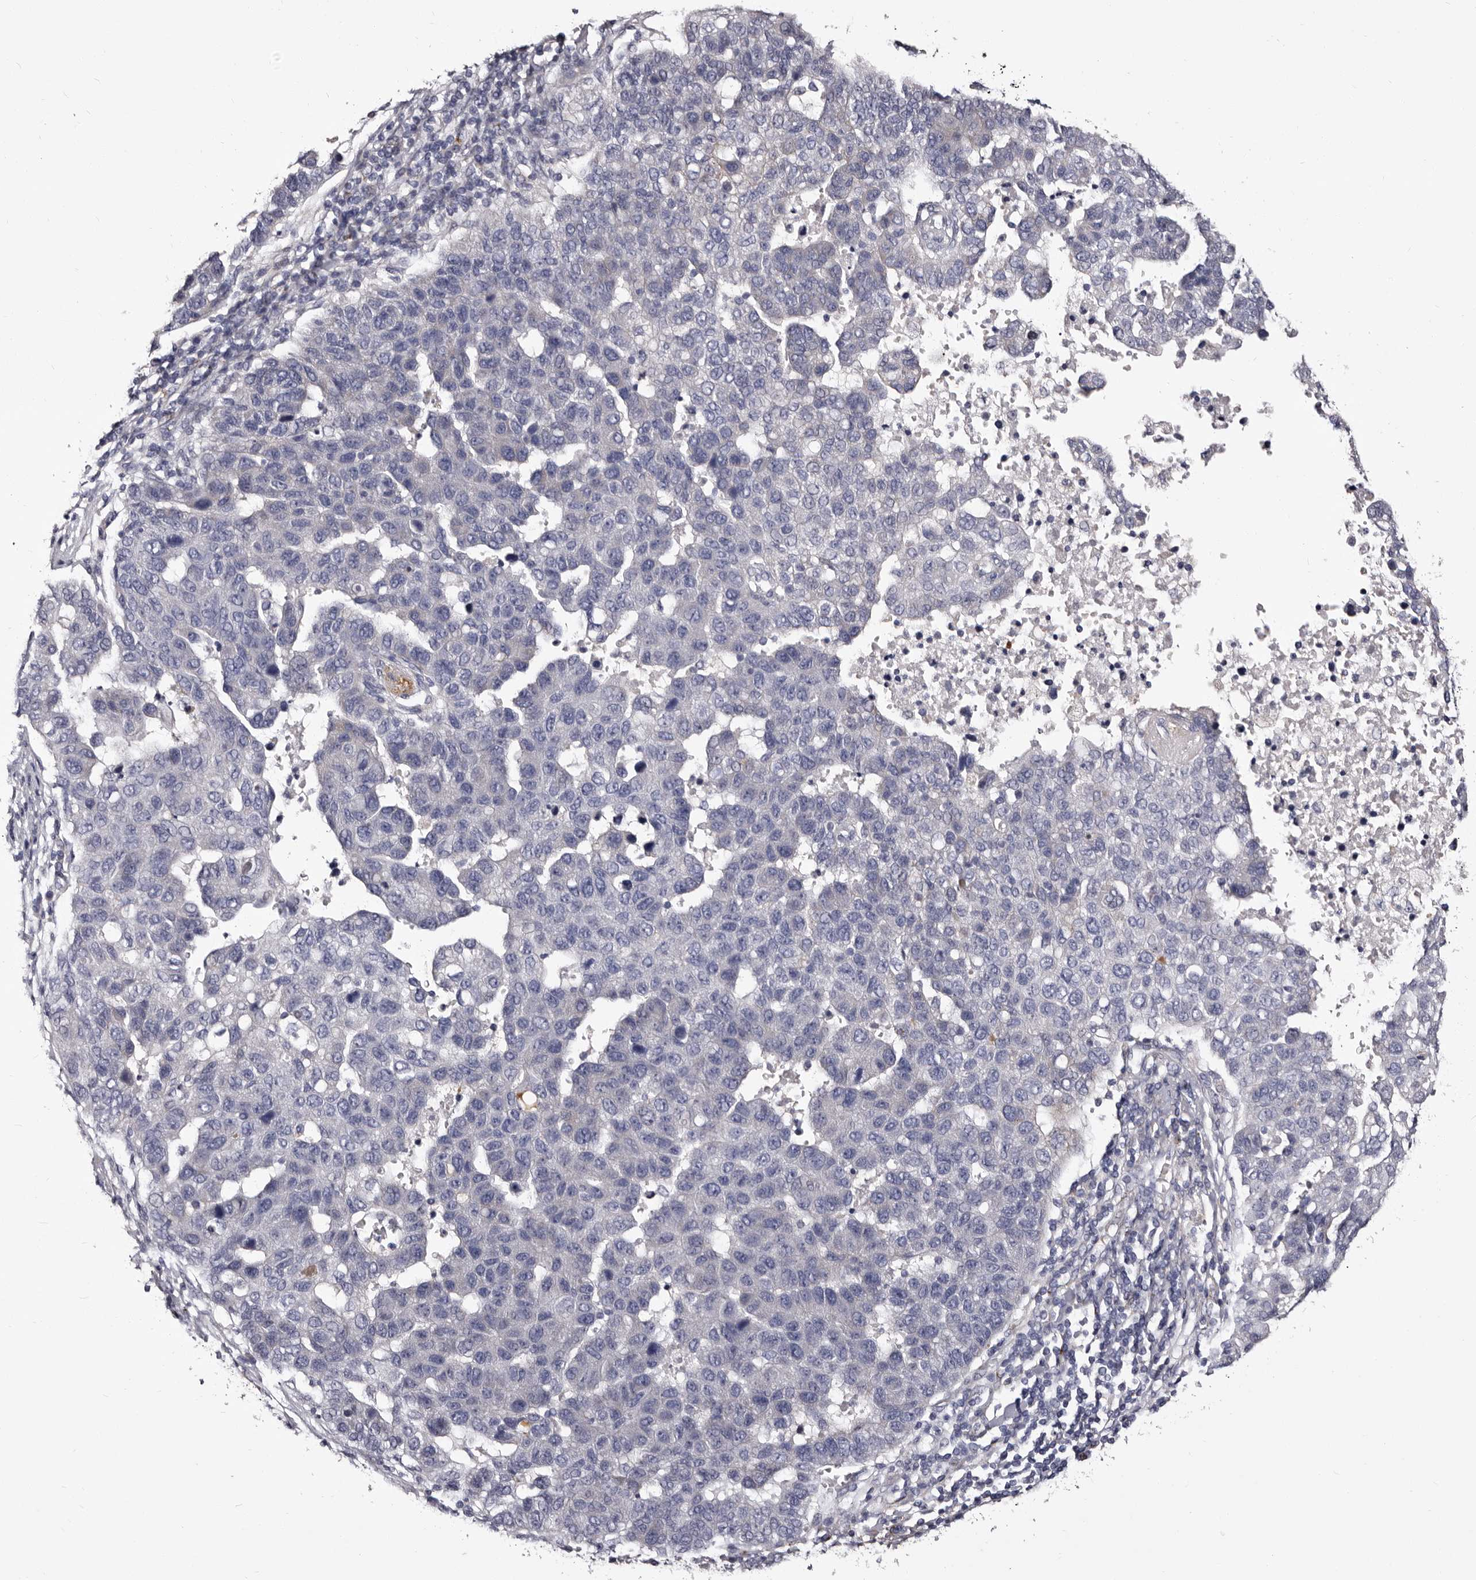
{"staining": {"intensity": "negative", "quantity": "none", "location": "none"}, "tissue": "pancreatic cancer", "cell_type": "Tumor cells", "image_type": "cancer", "snomed": [{"axis": "morphology", "description": "Adenocarcinoma, NOS"}, {"axis": "topography", "description": "Pancreas"}], "caption": "Immunohistochemical staining of pancreatic cancer (adenocarcinoma) exhibits no significant staining in tumor cells.", "gene": "AUNIP", "patient": {"sex": "female", "age": 61}}